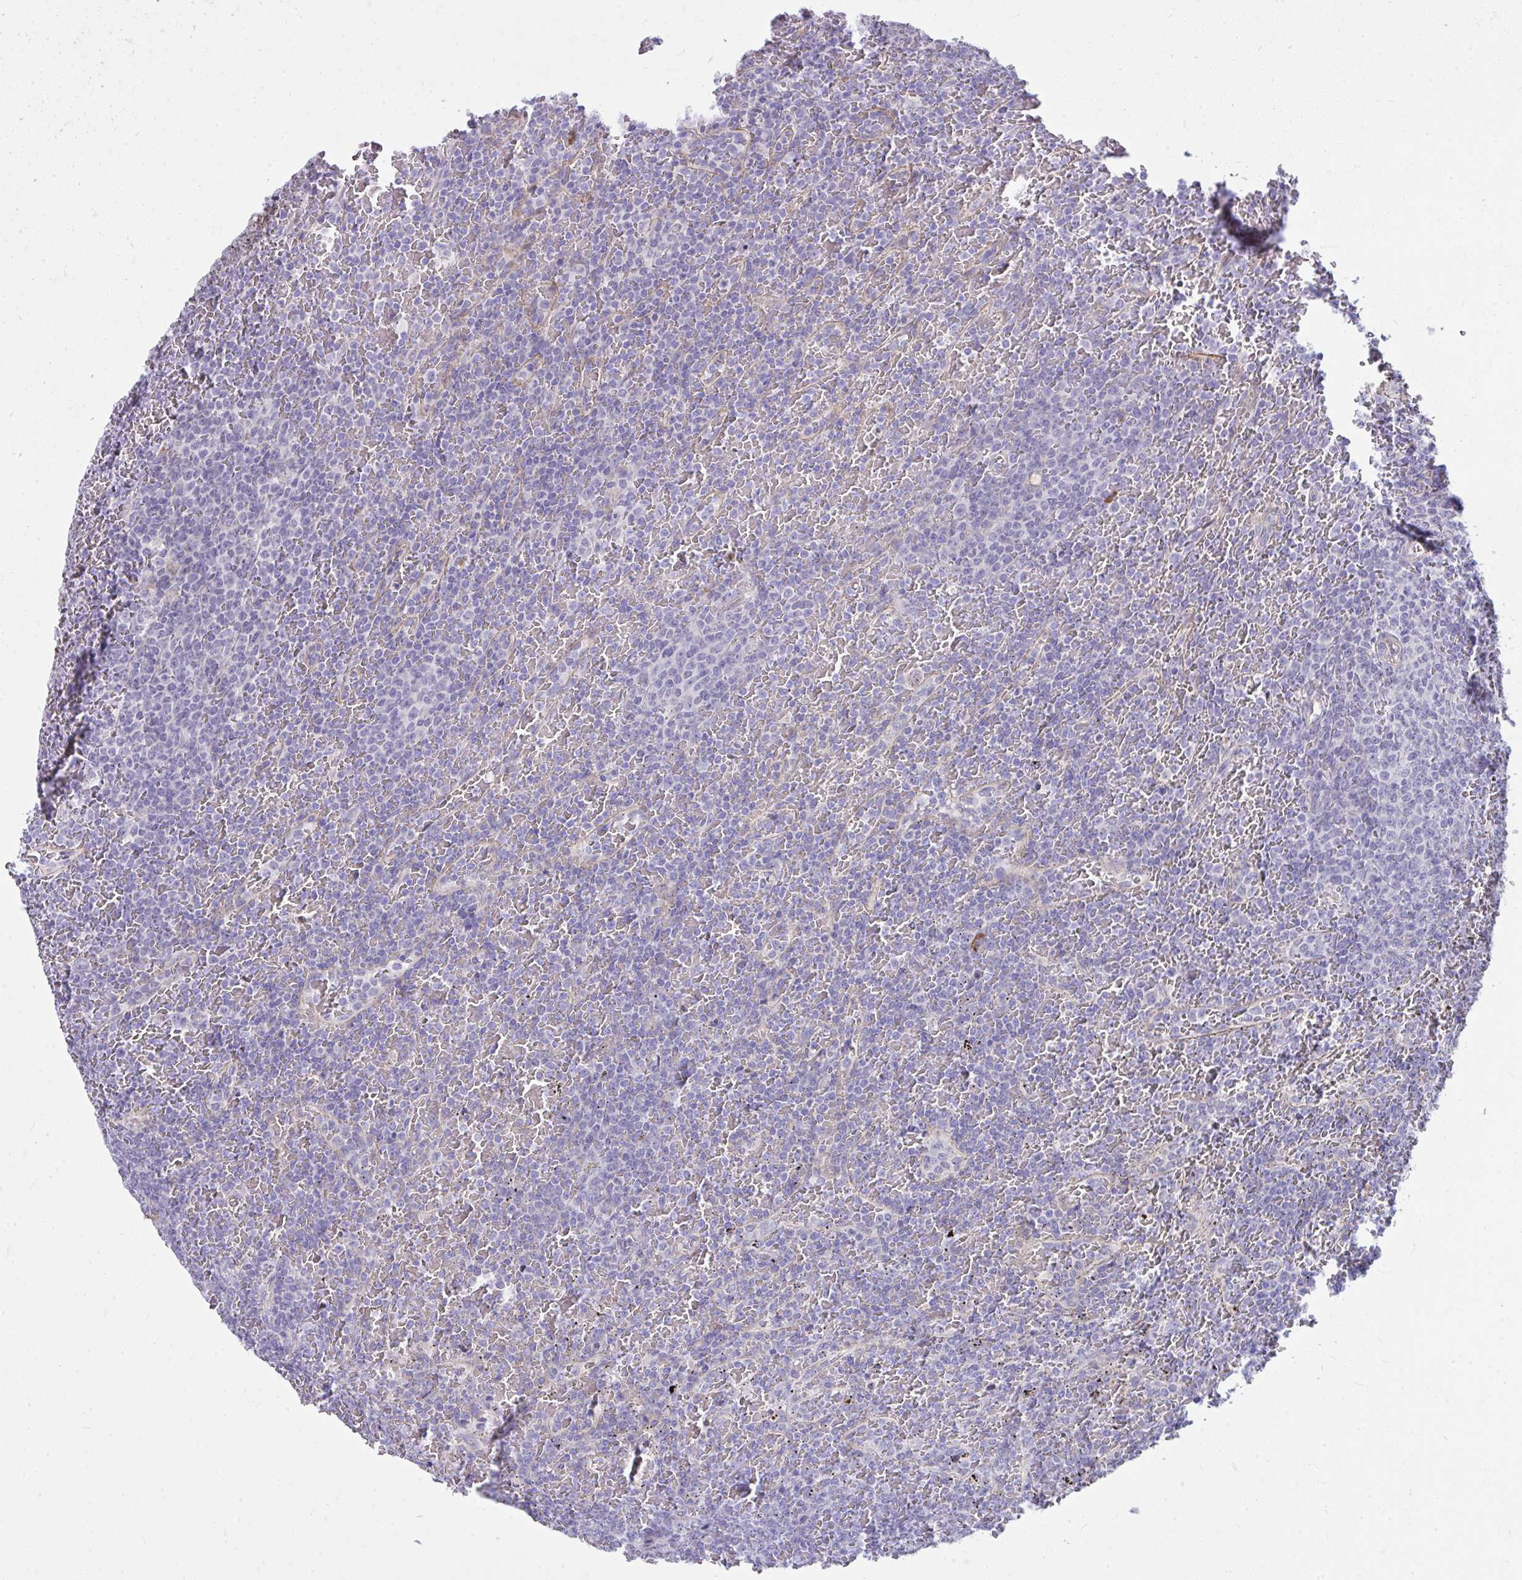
{"staining": {"intensity": "negative", "quantity": "none", "location": "none"}, "tissue": "lymphoma", "cell_type": "Tumor cells", "image_type": "cancer", "snomed": [{"axis": "morphology", "description": "Malignant lymphoma, non-Hodgkin's type, Low grade"}, {"axis": "topography", "description": "Spleen"}], "caption": "This is an IHC micrograph of human malignant lymphoma, non-Hodgkin's type (low-grade). There is no positivity in tumor cells.", "gene": "PIGZ", "patient": {"sex": "female", "age": 77}}